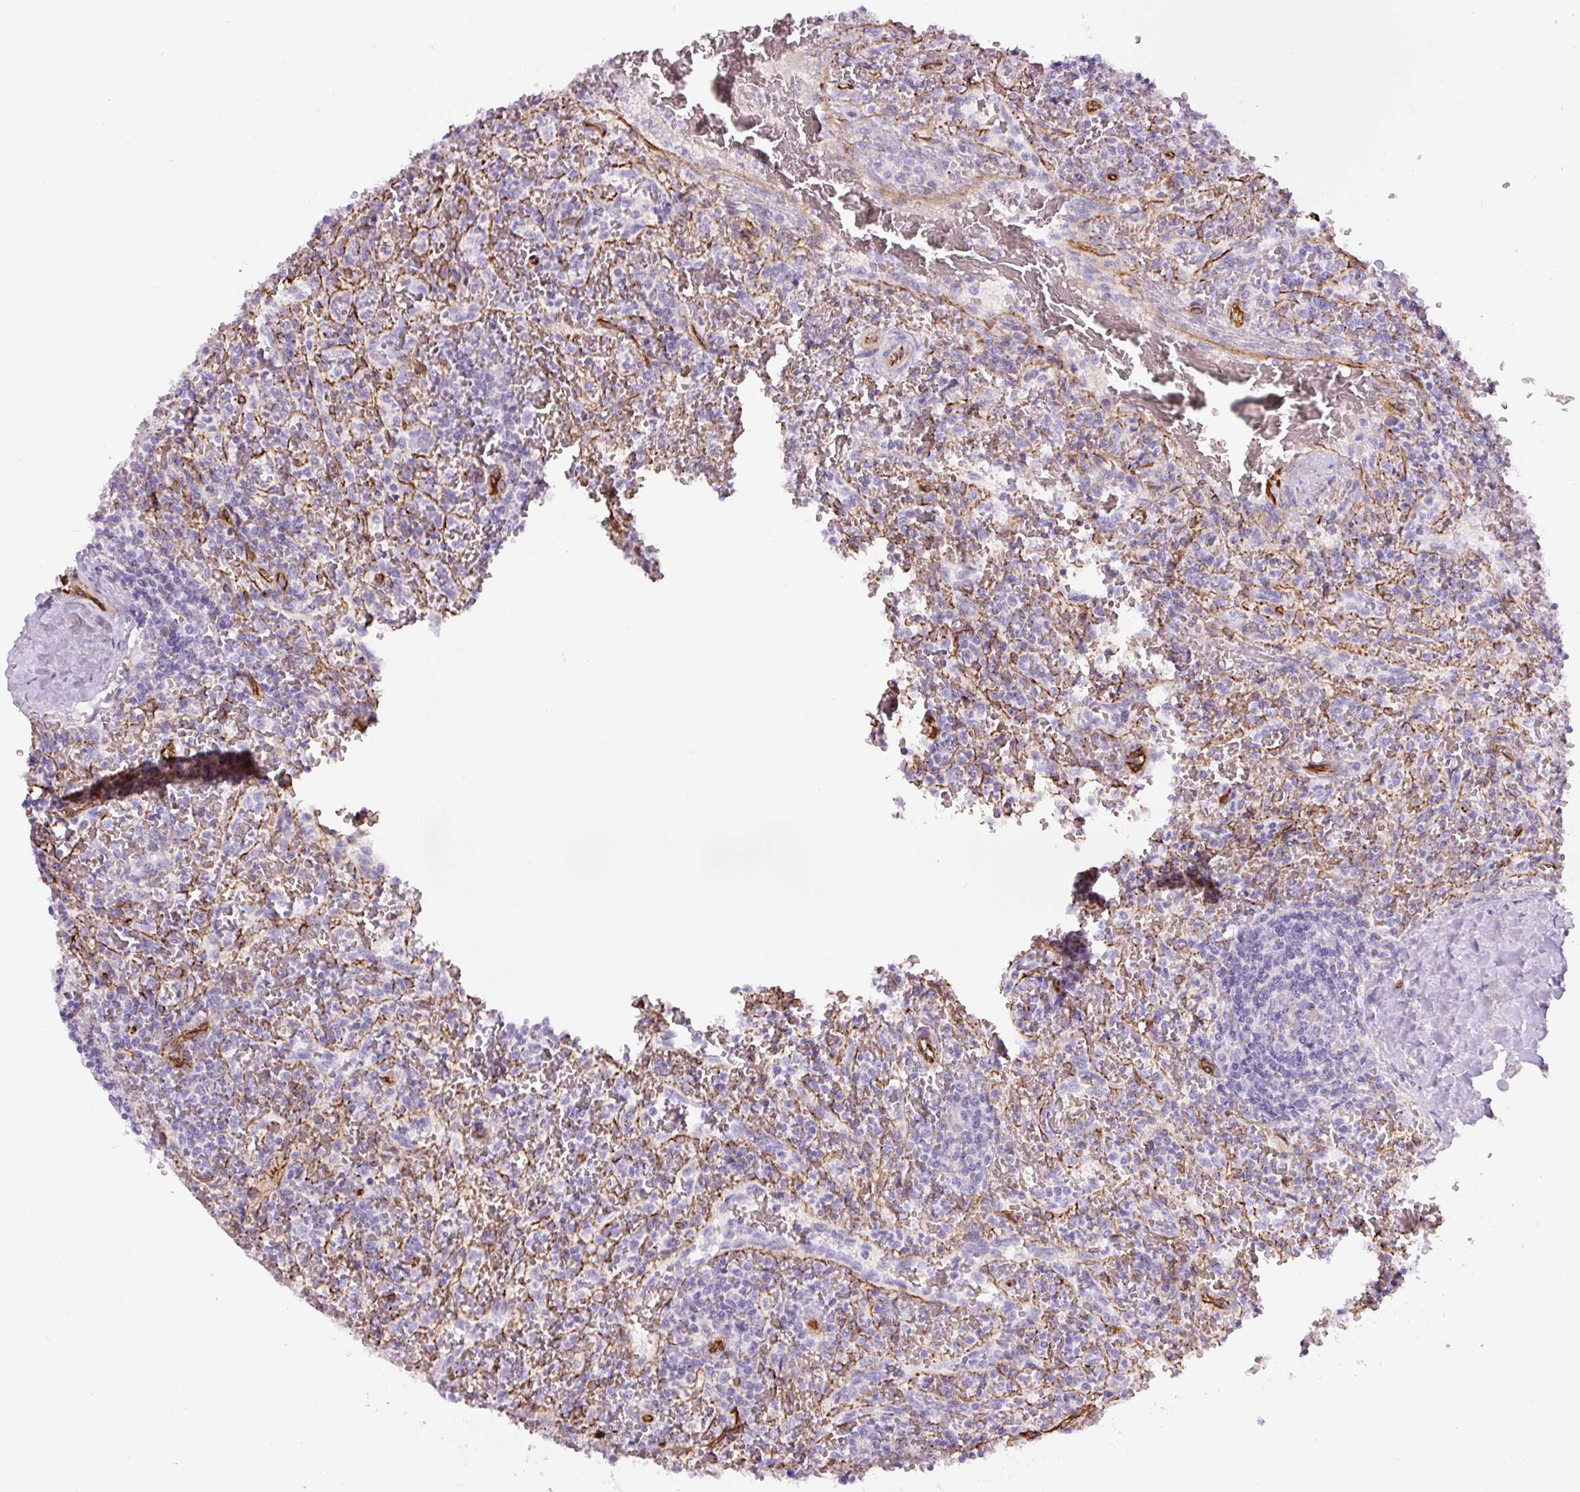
{"staining": {"intensity": "negative", "quantity": "none", "location": "none"}, "tissue": "lymphoma", "cell_type": "Tumor cells", "image_type": "cancer", "snomed": [{"axis": "morphology", "description": "Malignant lymphoma, non-Hodgkin's type, Low grade"}, {"axis": "topography", "description": "Spleen"}], "caption": "This is an immunohistochemistry (IHC) photomicrograph of lymphoma. There is no staining in tumor cells.", "gene": "NES", "patient": {"sex": "female", "age": 64}}